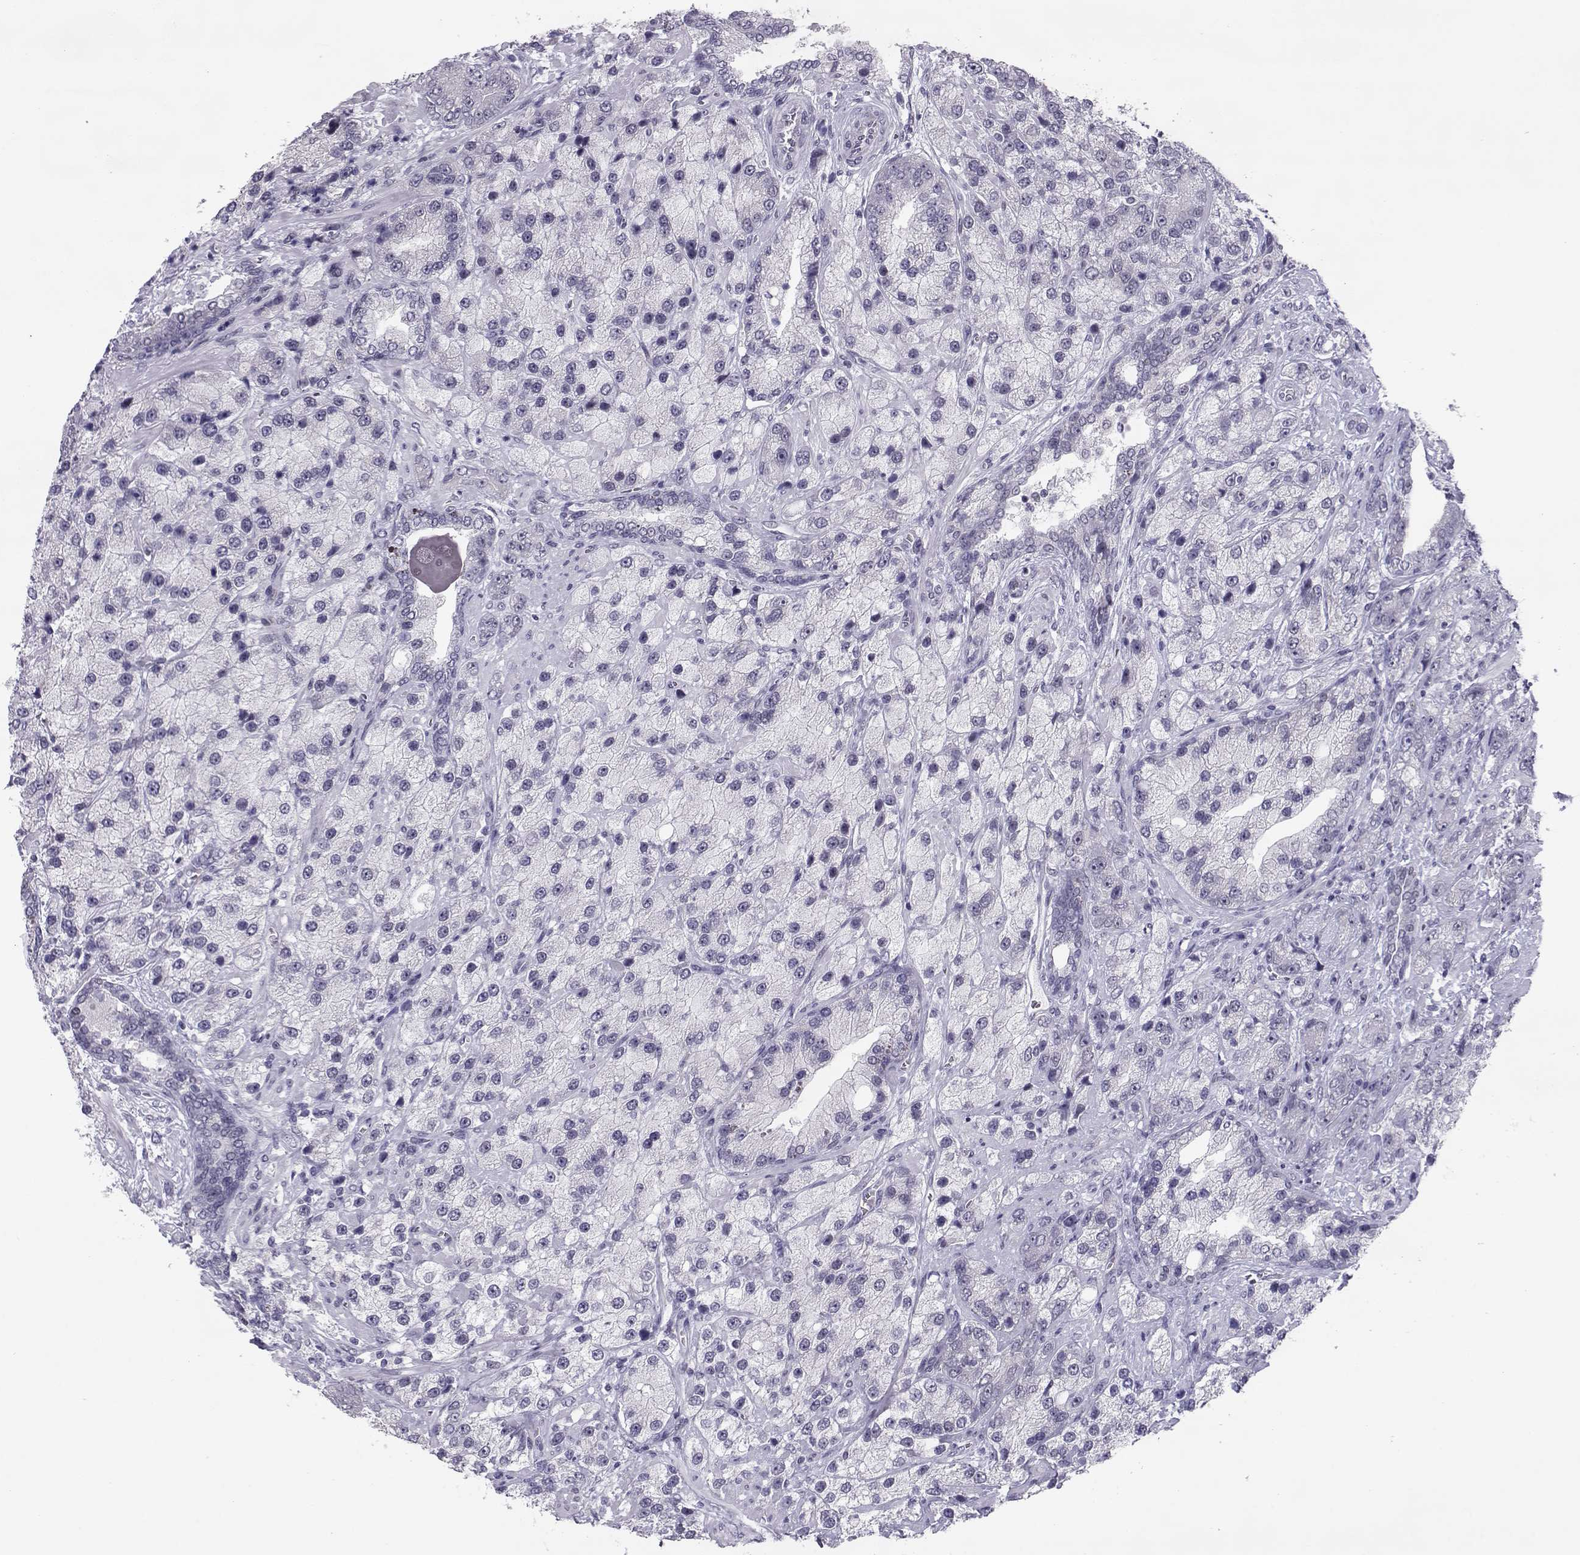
{"staining": {"intensity": "negative", "quantity": "none", "location": "none"}, "tissue": "prostate cancer", "cell_type": "Tumor cells", "image_type": "cancer", "snomed": [{"axis": "morphology", "description": "Adenocarcinoma, NOS"}, {"axis": "topography", "description": "Prostate"}], "caption": "A high-resolution image shows immunohistochemistry staining of prostate cancer (adenocarcinoma), which demonstrates no significant staining in tumor cells. (DAB immunohistochemistry (IHC), high magnification).", "gene": "SIX6", "patient": {"sex": "male", "age": 63}}